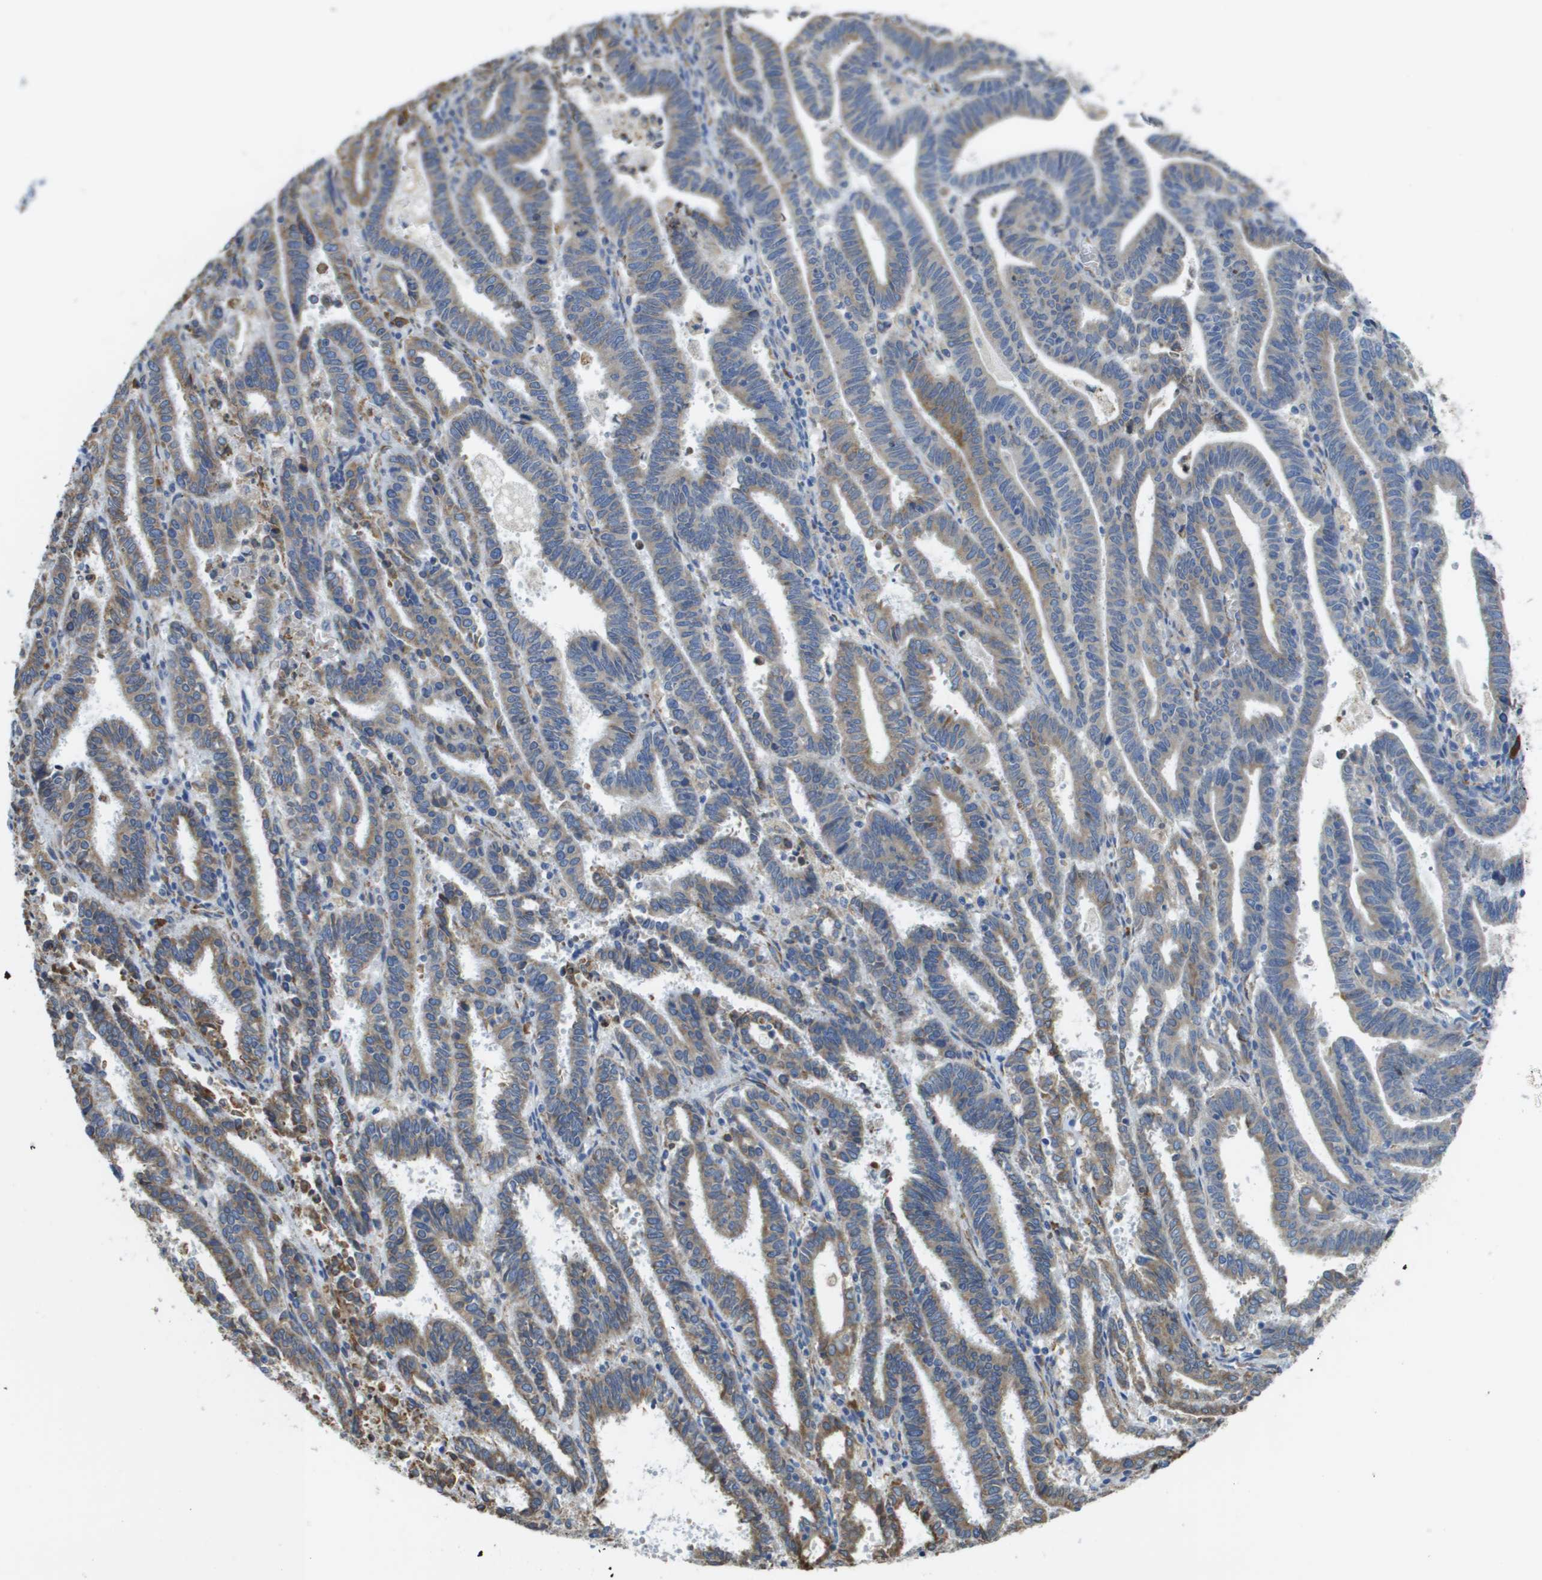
{"staining": {"intensity": "weak", "quantity": ">75%", "location": "cytoplasmic/membranous"}, "tissue": "endometrial cancer", "cell_type": "Tumor cells", "image_type": "cancer", "snomed": [{"axis": "morphology", "description": "Adenocarcinoma, NOS"}, {"axis": "topography", "description": "Uterus"}], "caption": "Human adenocarcinoma (endometrial) stained with a protein marker shows weak staining in tumor cells.", "gene": "SDR42E1", "patient": {"sex": "female", "age": 83}}